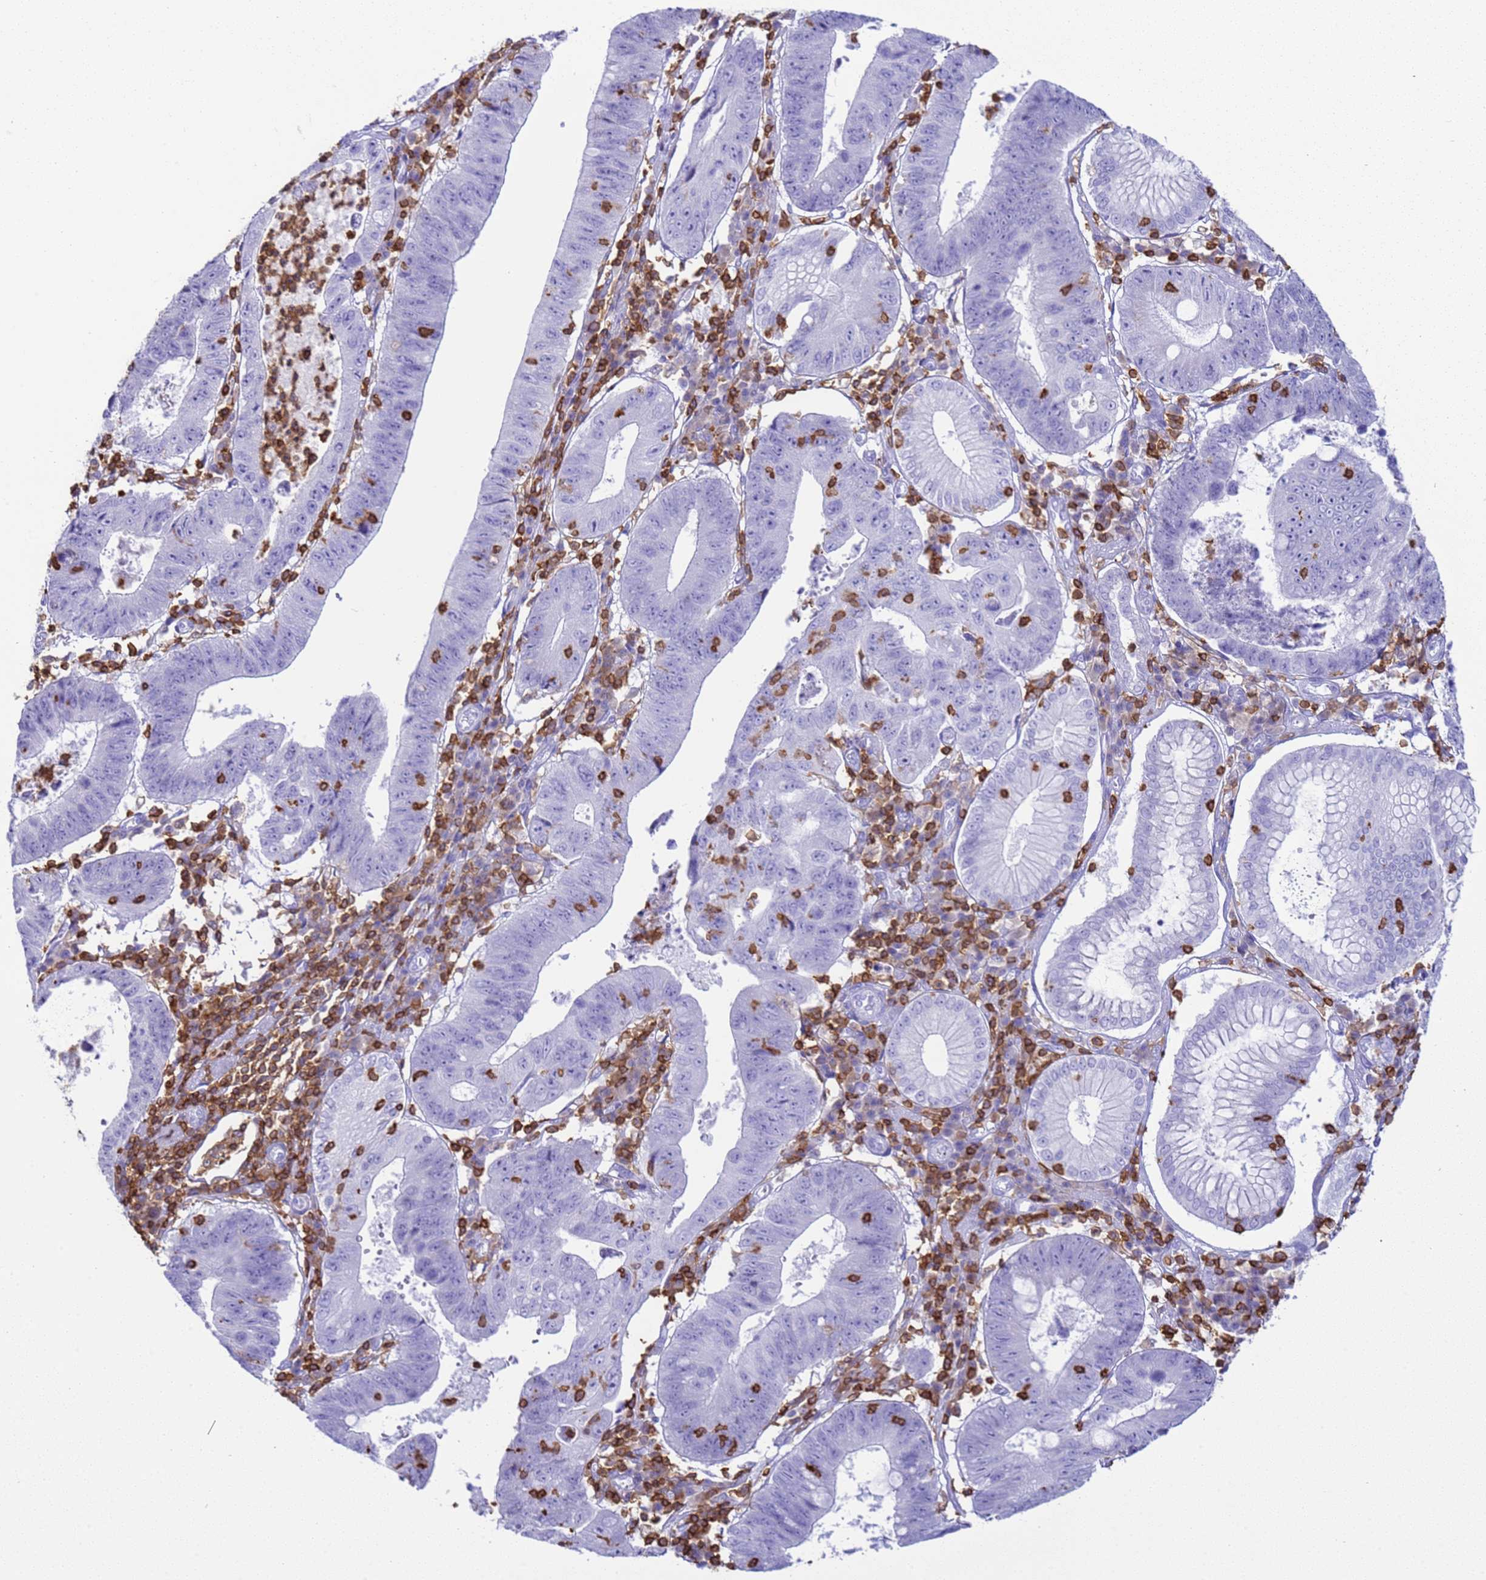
{"staining": {"intensity": "negative", "quantity": "none", "location": "none"}, "tissue": "stomach cancer", "cell_type": "Tumor cells", "image_type": "cancer", "snomed": [{"axis": "morphology", "description": "Adenocarcinoma, NOS"}, {"axis": "topography", "description": "Stomach"}], "caption": "This is an immunohistochemistry histopathology image of stomach cancer. There is no positivity in tumor cells.", "gene": "IRF5", "patient": {"sex": "male", "age": 59}}